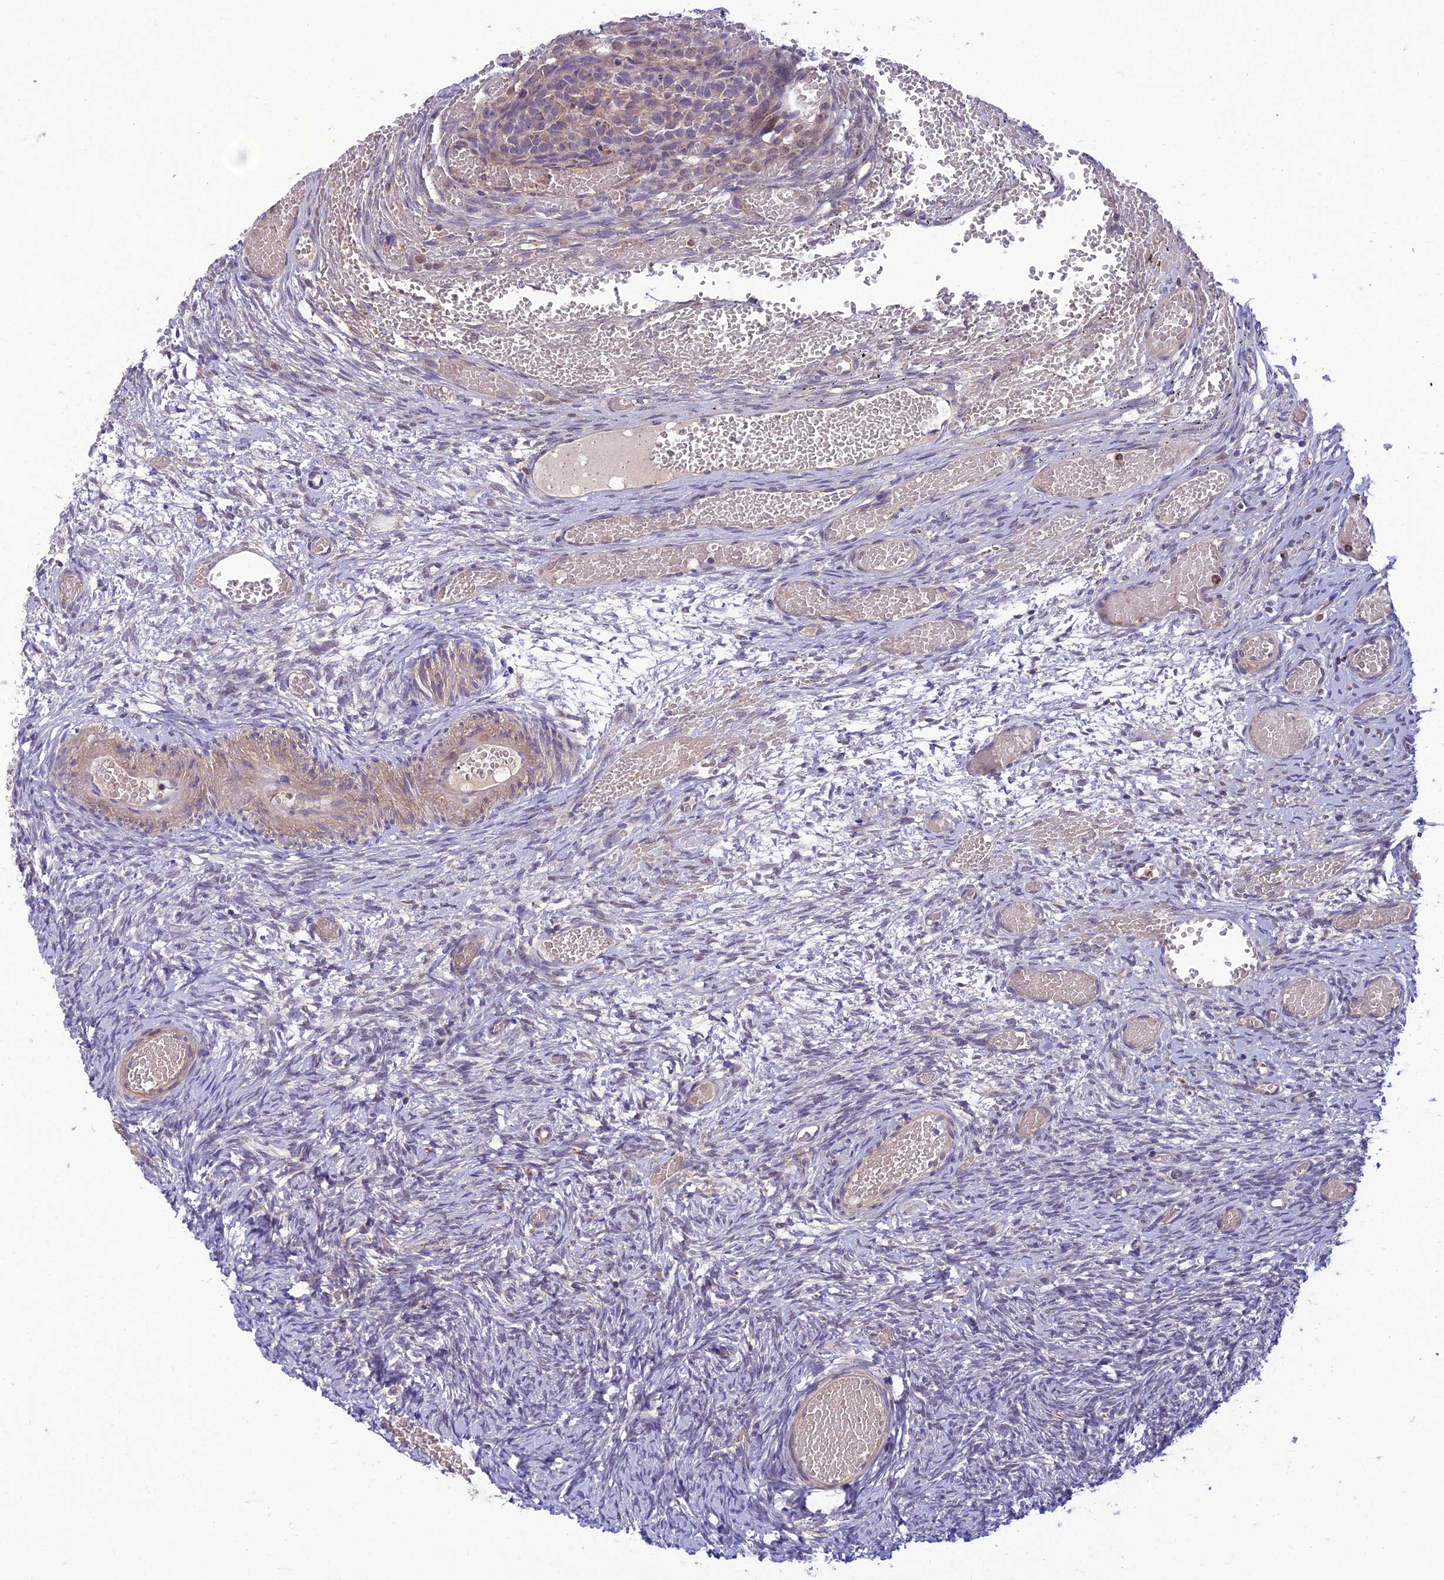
{"staining": {"intensity": "negative", "quantity": "none", "location": "none"}, "tissue": "ovary", "cell_type": "Ovarian stroma cells", "image_type": "normal", "snomed": [{"axis": "morphology", "description": "Adenocarcinoma, NOS"}, {"axis": "topography", "description": "Endometrium"}], "caption": "IHC photomicrograph of benign ovary: ovary stained with DAB exhibits no significant protein staining in ovarian stroma cells.", "gene": "IRAK3", "patient": {"sex": "female", "age": 32}}